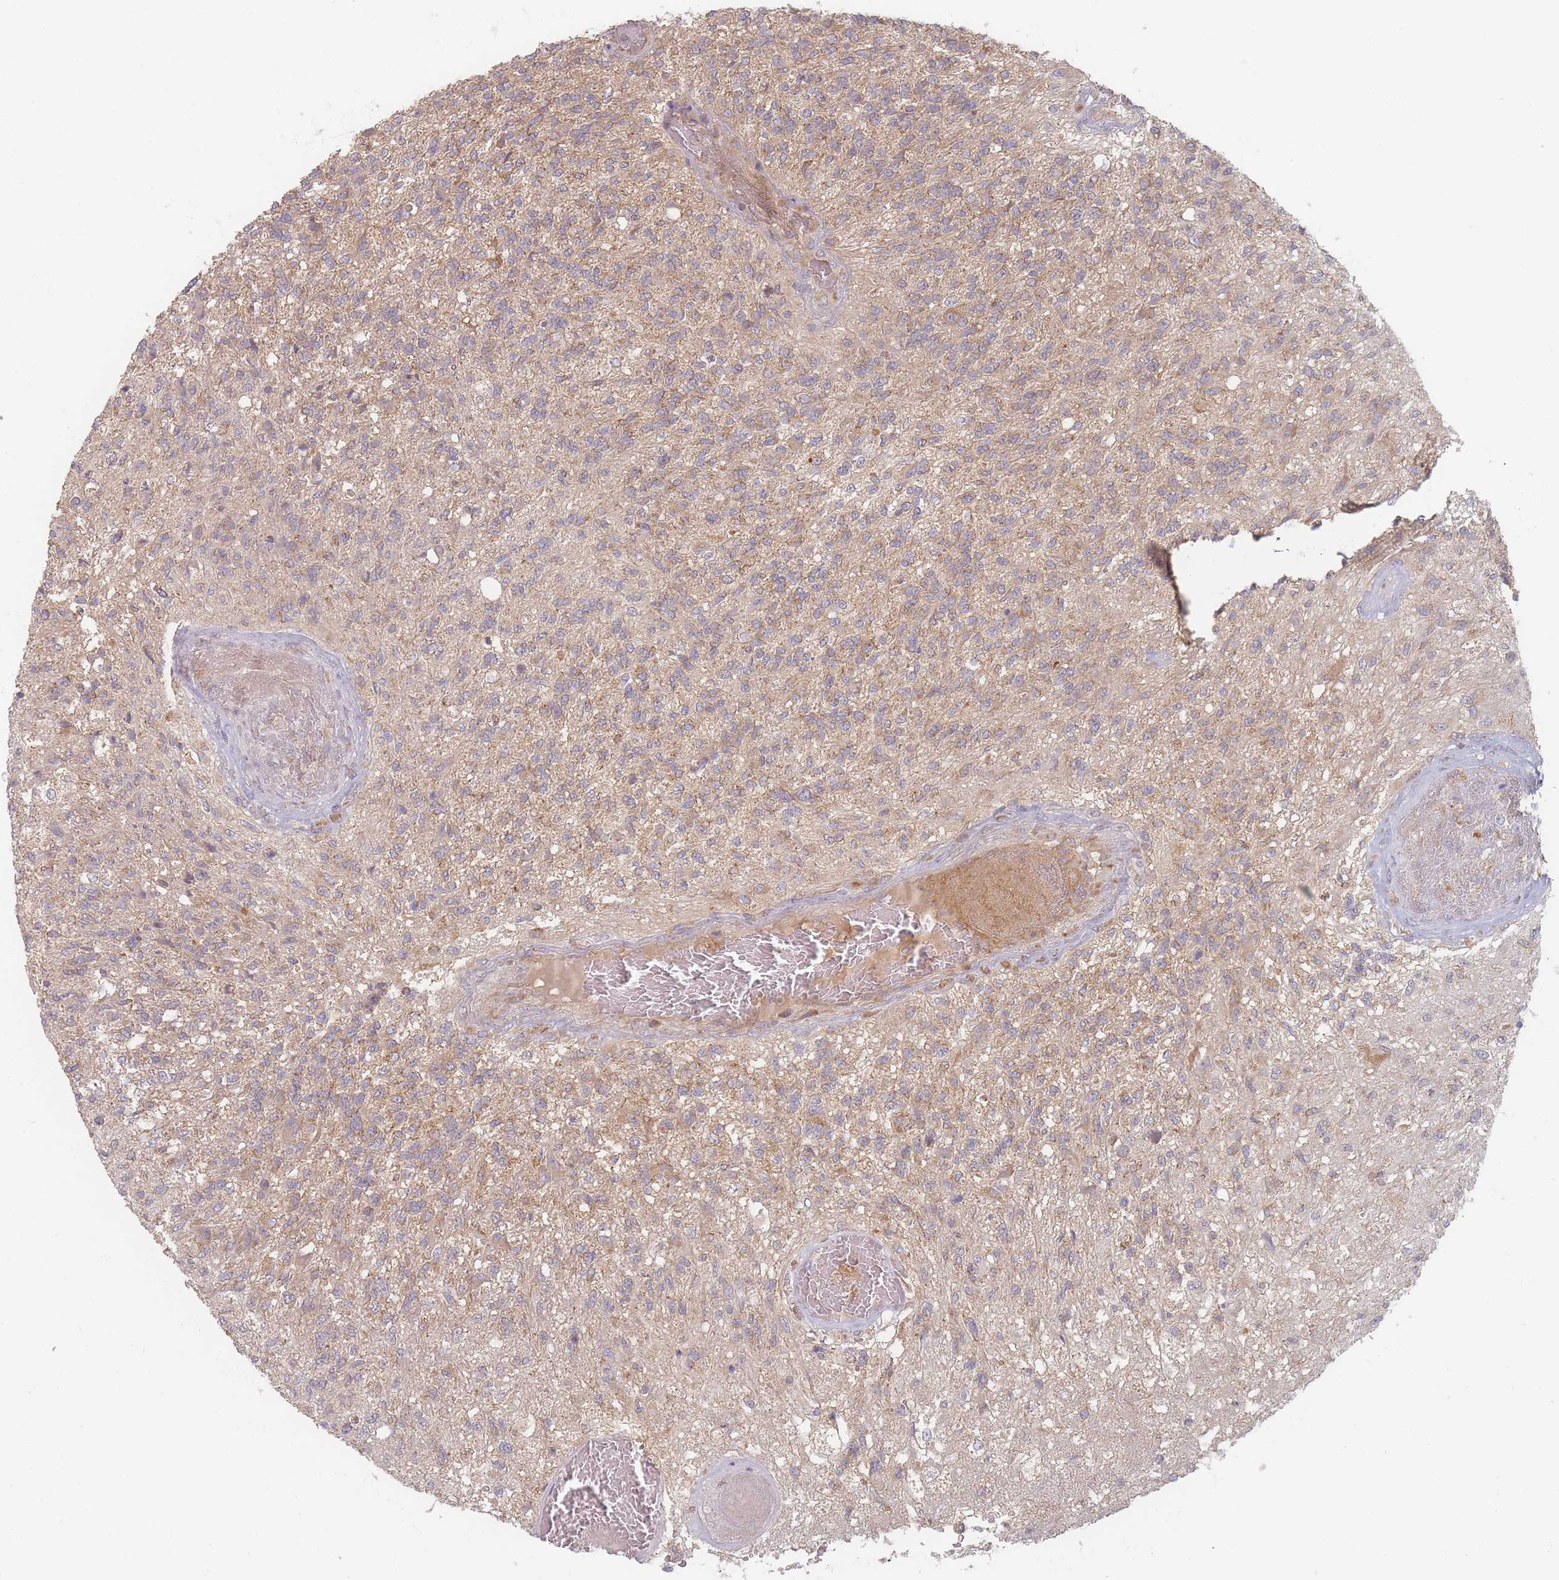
{"staining": {"intensity": "weak", "quantity": "25%-75%", "location": "cytoplasmic/membranous"}, "tissue": "glioma", "cell_type": "Tumor cells", "image_type": "cancer", "snomed": [{"axis": "morphology", "description": "Glioma, malignant, High grade"}, {"axis": "topography", "description": "Brain"}], "caption": "The histopathology image shows a brown stain indicating the presence of a protein in the cytoplasmic/membranous of tumor cells in glioma.", "gene": "SLC35F3", "patient": {"sex": "male", "age": 56}}